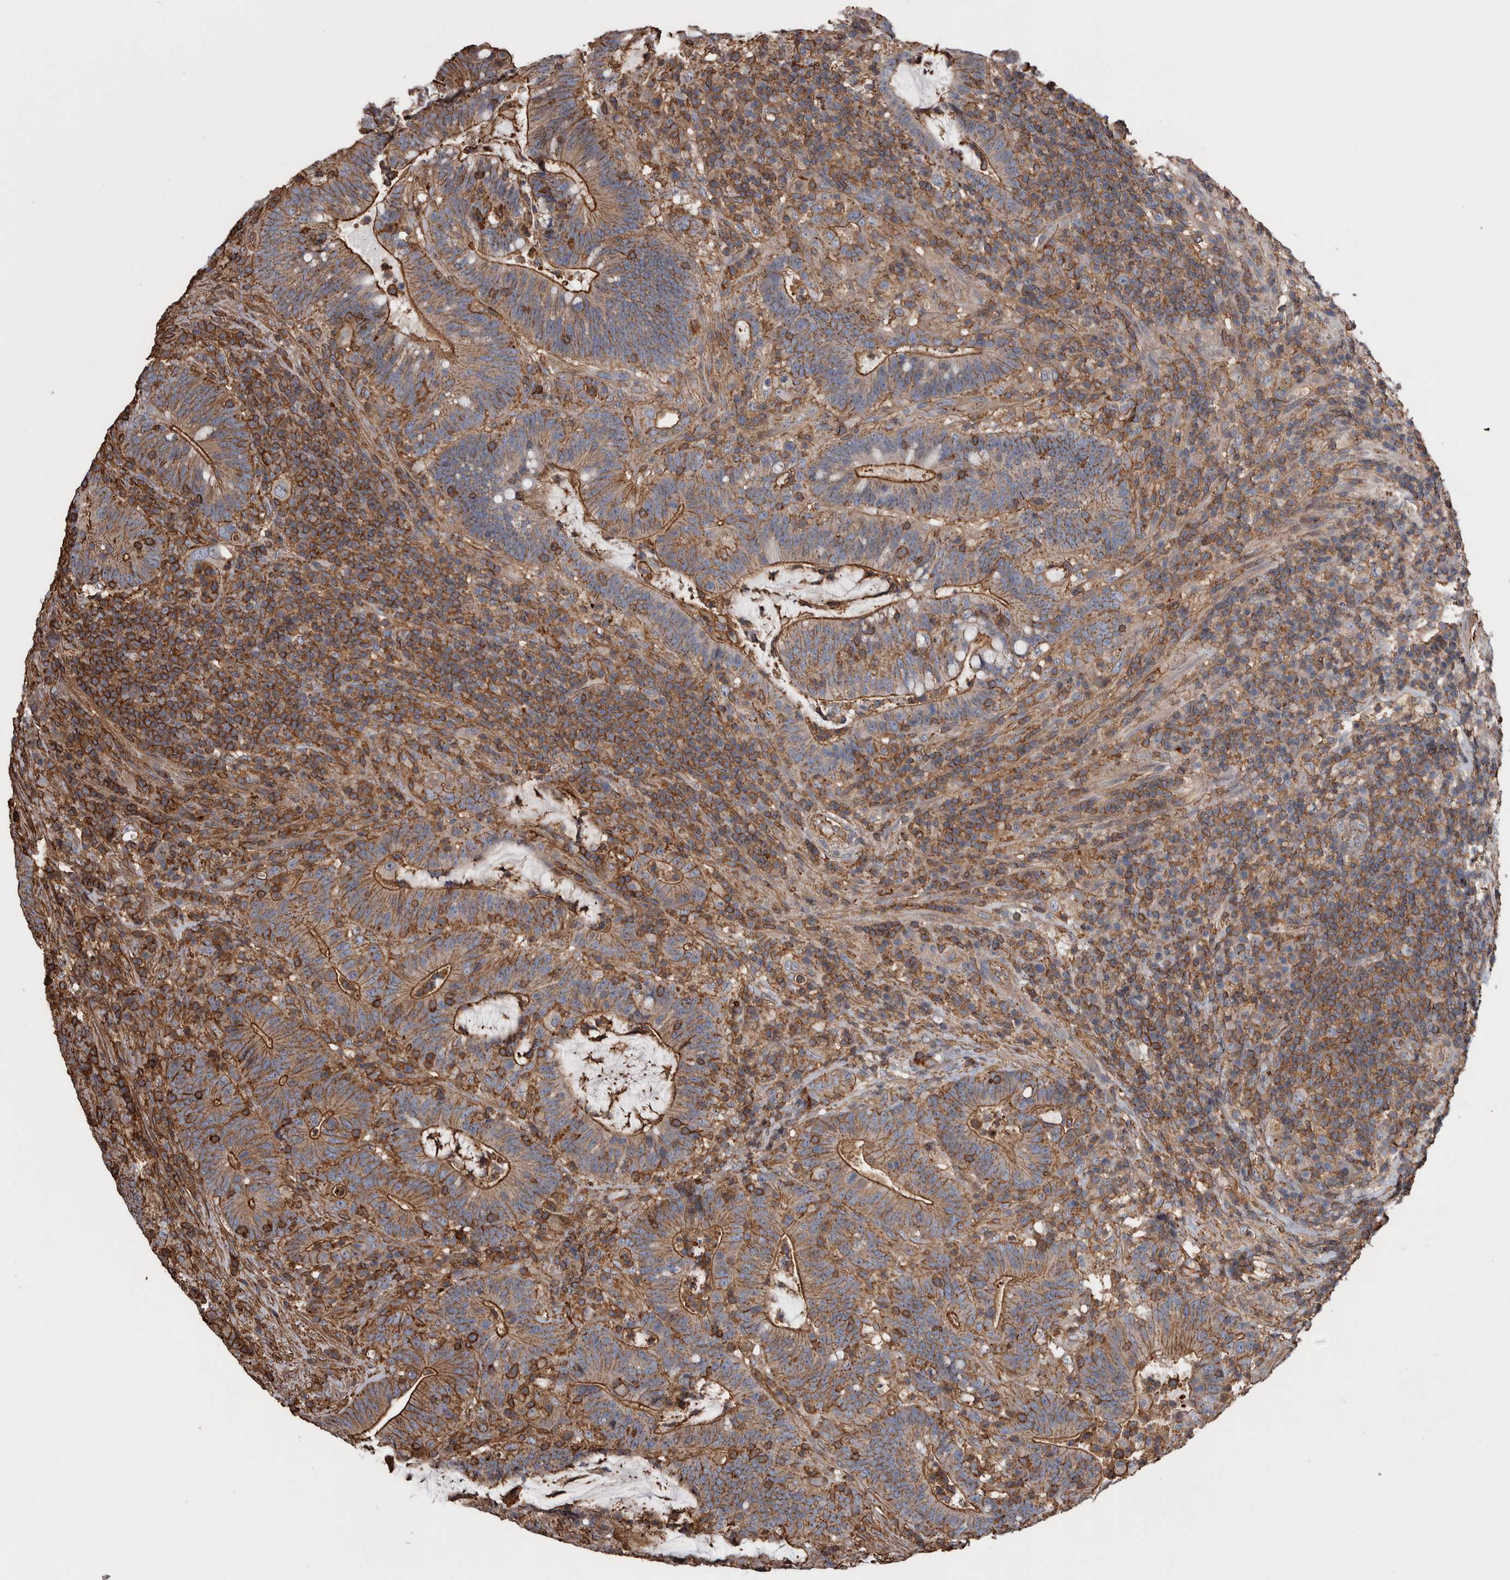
{"staining": {"intensity": "moderate", "quantity": ">75%", "location": "cytoplasmic/membranous"}, "tissue": "colorectal cancer", "cell_type": "Tumor cells", "image_type": "cancer", "snomed": [{"axis": "morphology", "description": "Adenocarcinoma, NOS"}, {"axis": "topography", "description": "Colon"}], "caption": "A medium amount of moderate cytoplasmic/membranous staining is identified in about >75% of tumor cells in adenocarcinoma (colorectal) tissue.", "gene": "ENPP2", "patient": {"sex": "female", "age": 66}}